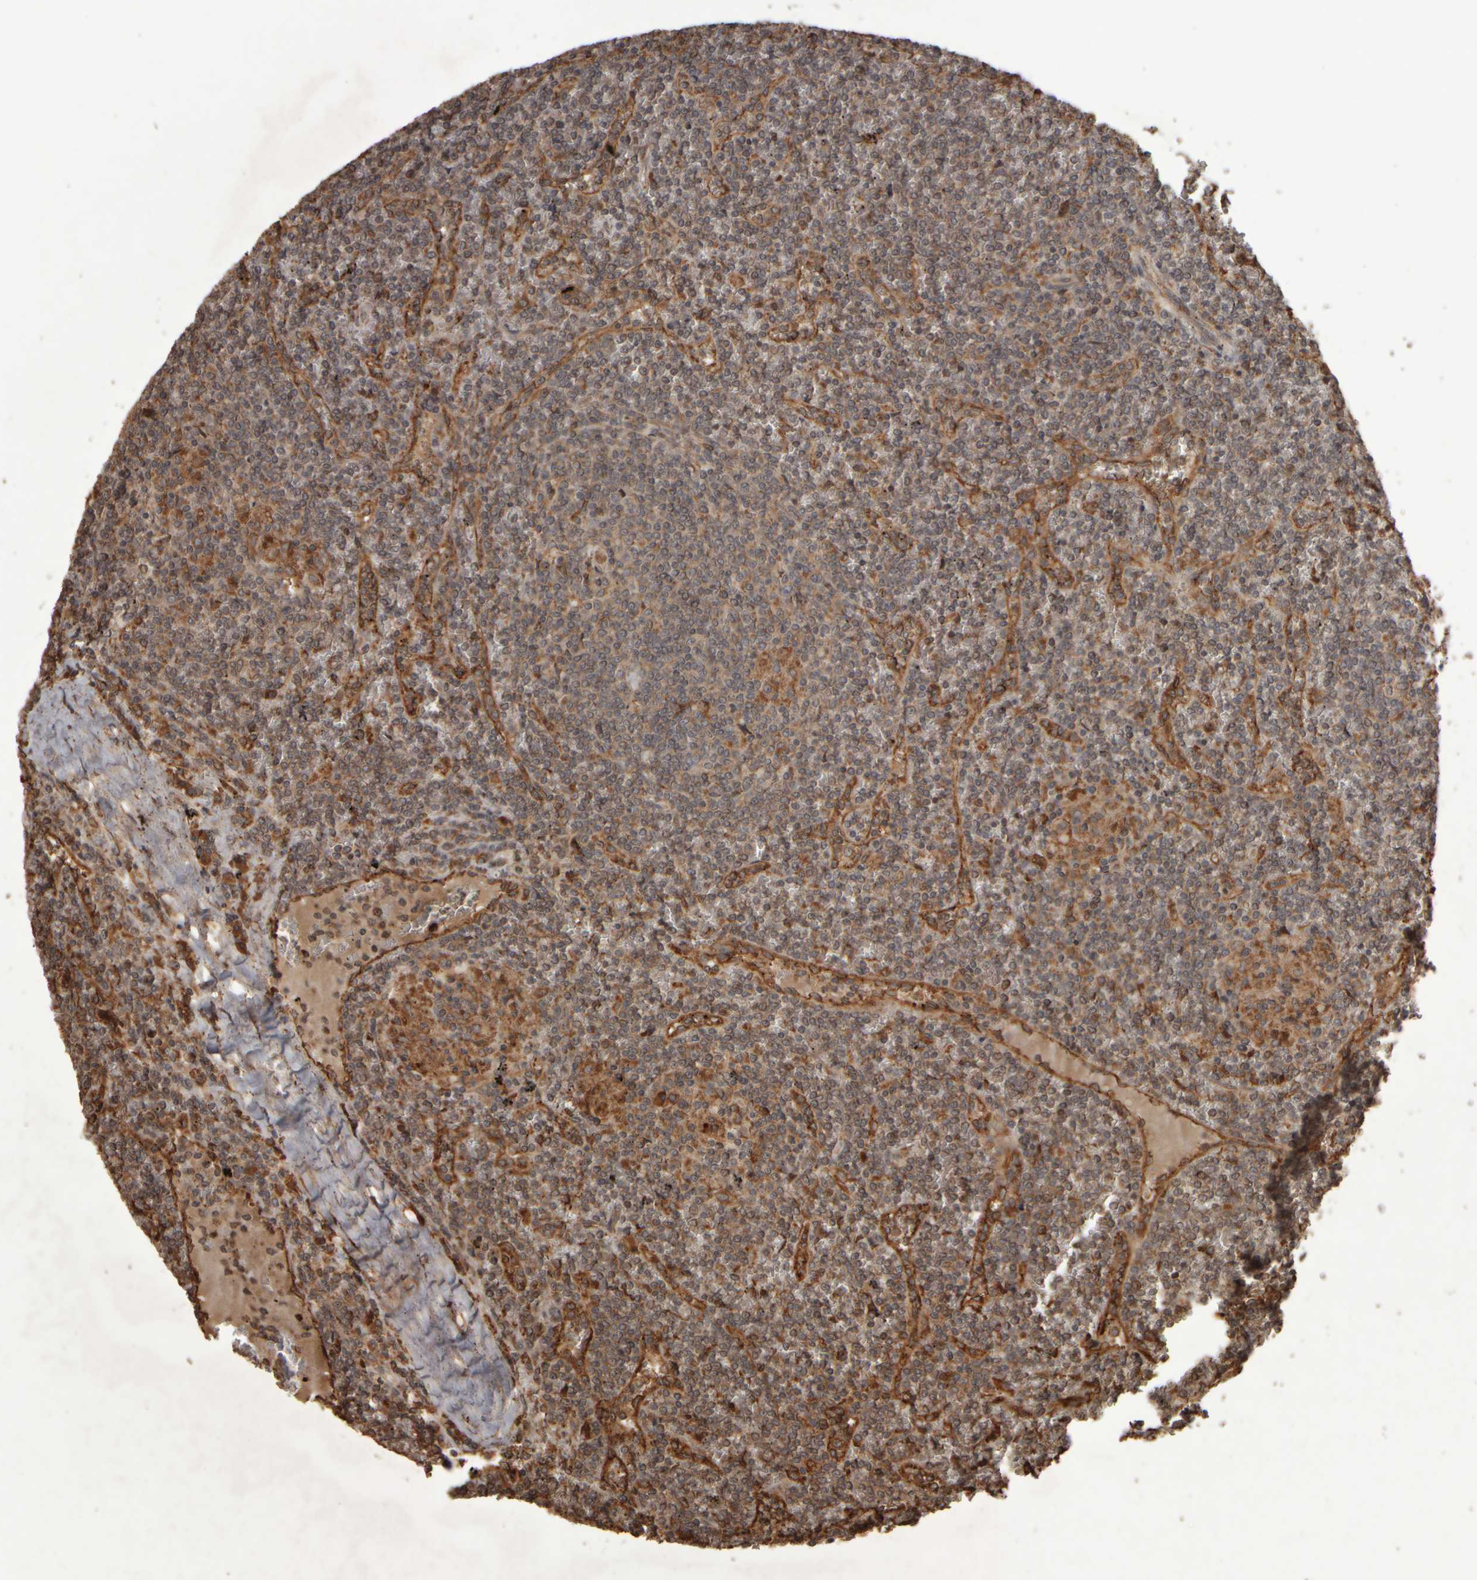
{"staining": {"intensity": "moderate", "quantity": ">75%", "location": "cytoplasmic/membranous"}, "tissue": "lymphoma", "cell_type": "Tumor cells", "image_type": "cancer", "snomed": [{"axis": "morphology", "description": "Malignant lymphoma, non-Hodgkin's type, Low grade"}, {"axis": "topography", "description": "Spleen"}], "caption": "Moderate cytoplasmic/membranous positivity is present in about >75% of tumor cells in malignant lymphoma, non-Hodgkin's type (low-grade). The staining is performed using DAB brown chromogen to label protein expression. The nuclei are counter-stained blue using hematoxylin.", "gene": "AGBL3", "patient": {"sex": "female", "age": 19}}